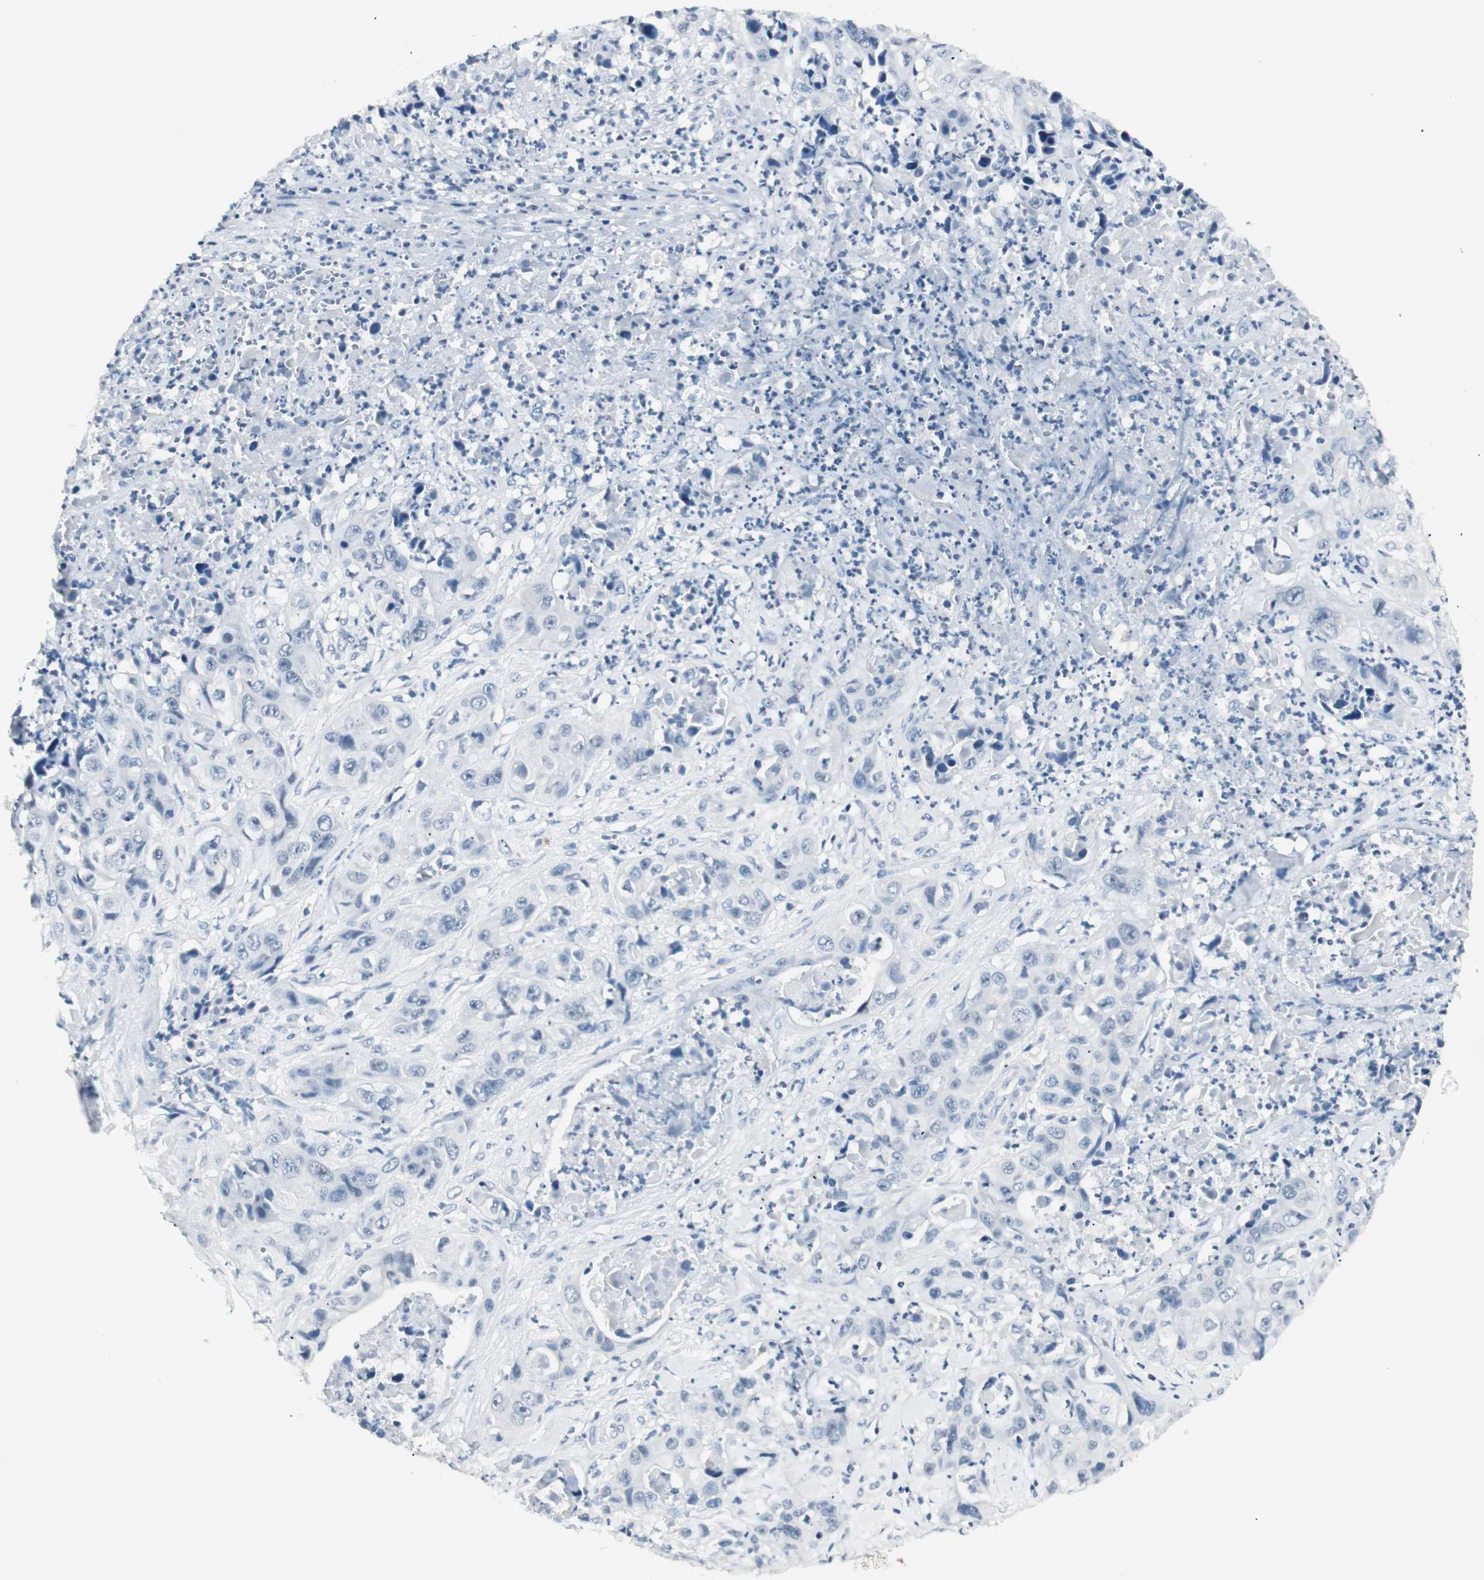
{"staining": {"intensity": "negative", "quantity": "none", "location": "none"}, "tissue": "liver cancer", "cell_type": "Tumor cells", "image_type": "cancer", "snomed": [{"axis": "morphology", "description": "Cholangiocarcinoma"}, {"axis": "topography", "description": "Liver"}], "caption": "IHC micrograph of human liver cholangiocarcinoma stained for a protein (brown), which exhibits no staining in tumor cells.", "gene": "HOXB13", "patient": {"sex": "female", "age": 61}}